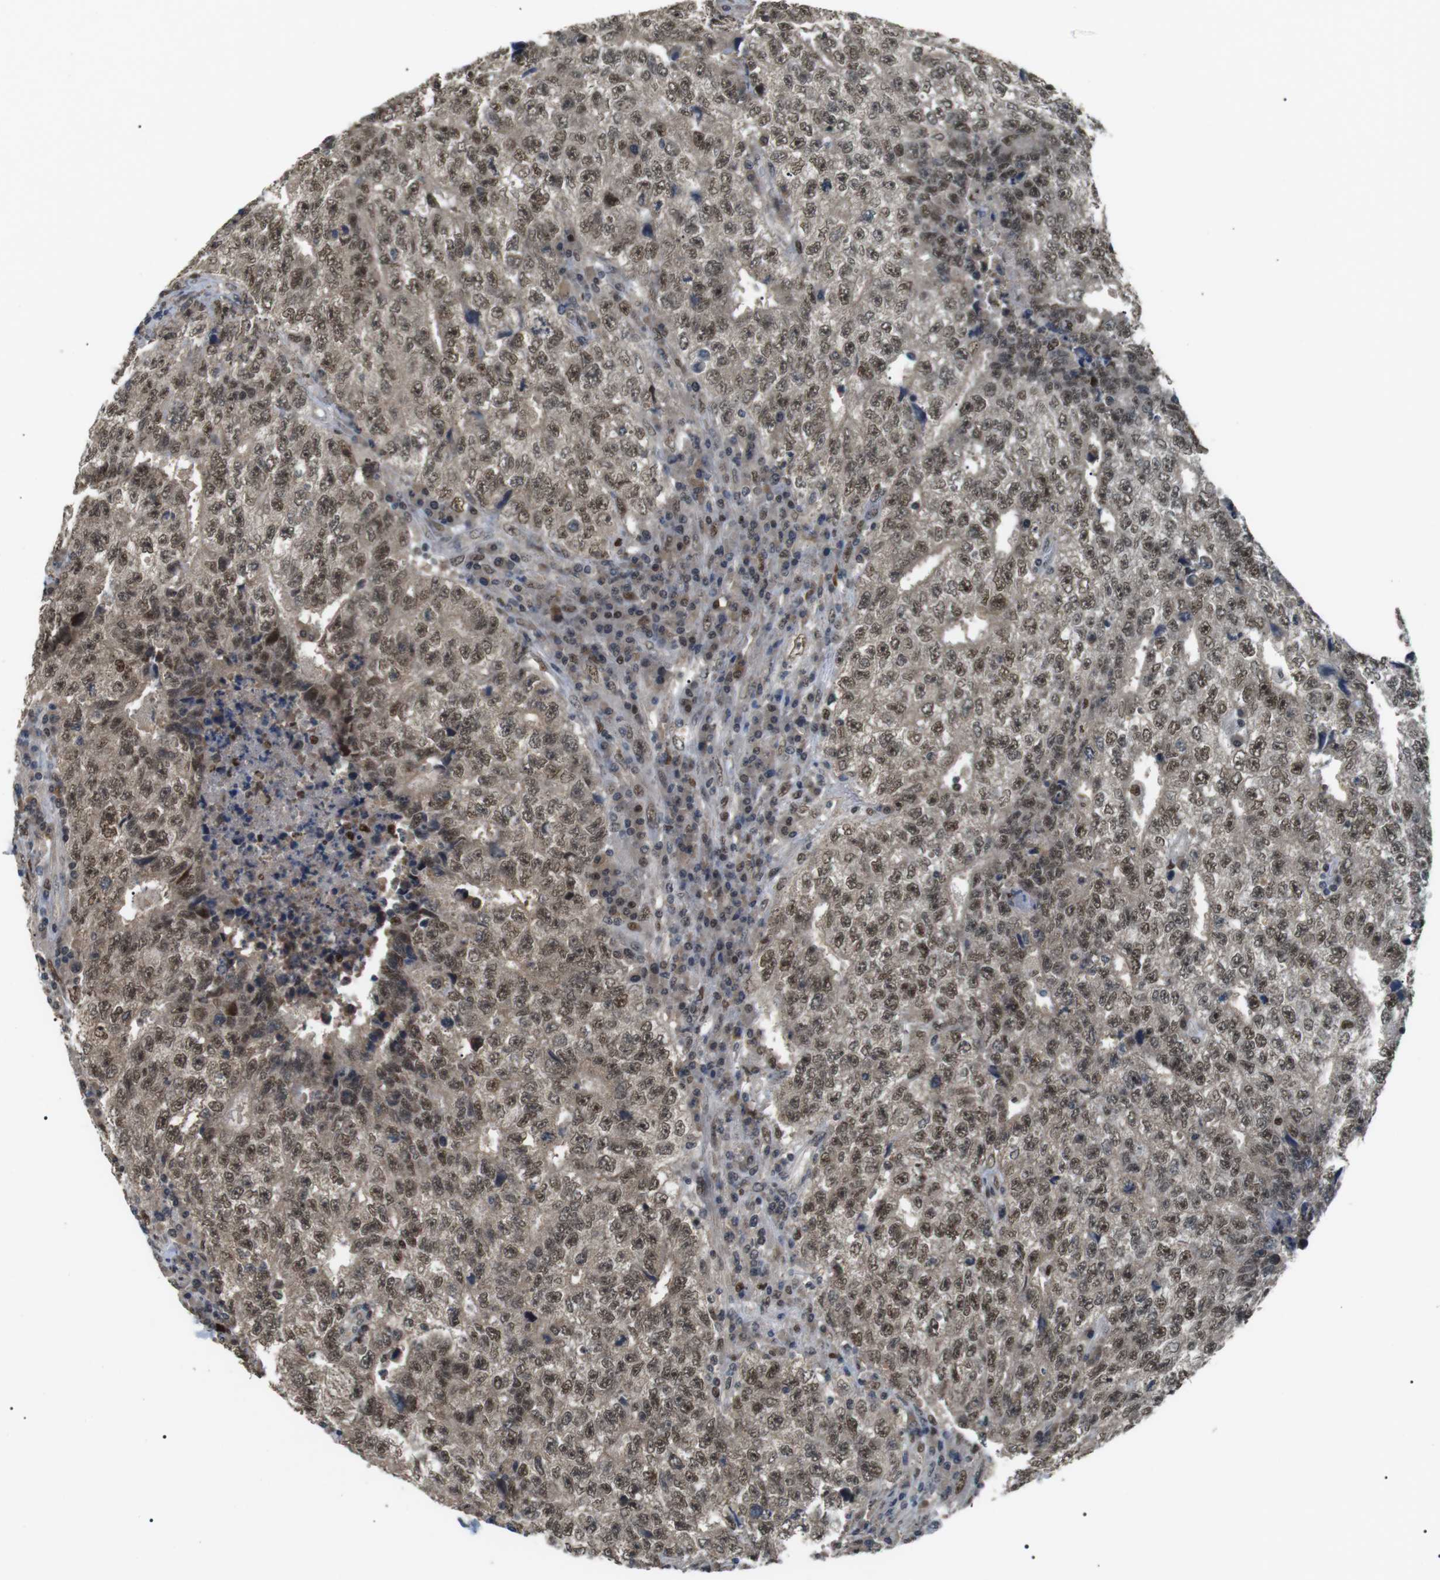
{"staining": {"intensity": "moderate", "quantity": ">75%", "location": "nuclear"}, "tissue": "testis cancer", "cell_type": "Tumor cells", "image_type": "cancer", "snomed": [{"axis": "morphology", "description": "Necrosis, NOS"}, {"axis": "morphology", "description": "Carcinoma, Embryonal, NOS"}, {"axis": "topography", "description": "Testis"}], "caption": "Moderate nuclear positivity is seen in approximately >75% of tumor cells in testis cancer.", "gene": "ORAI3", "patient": {"sex": "male", "age": 19}}